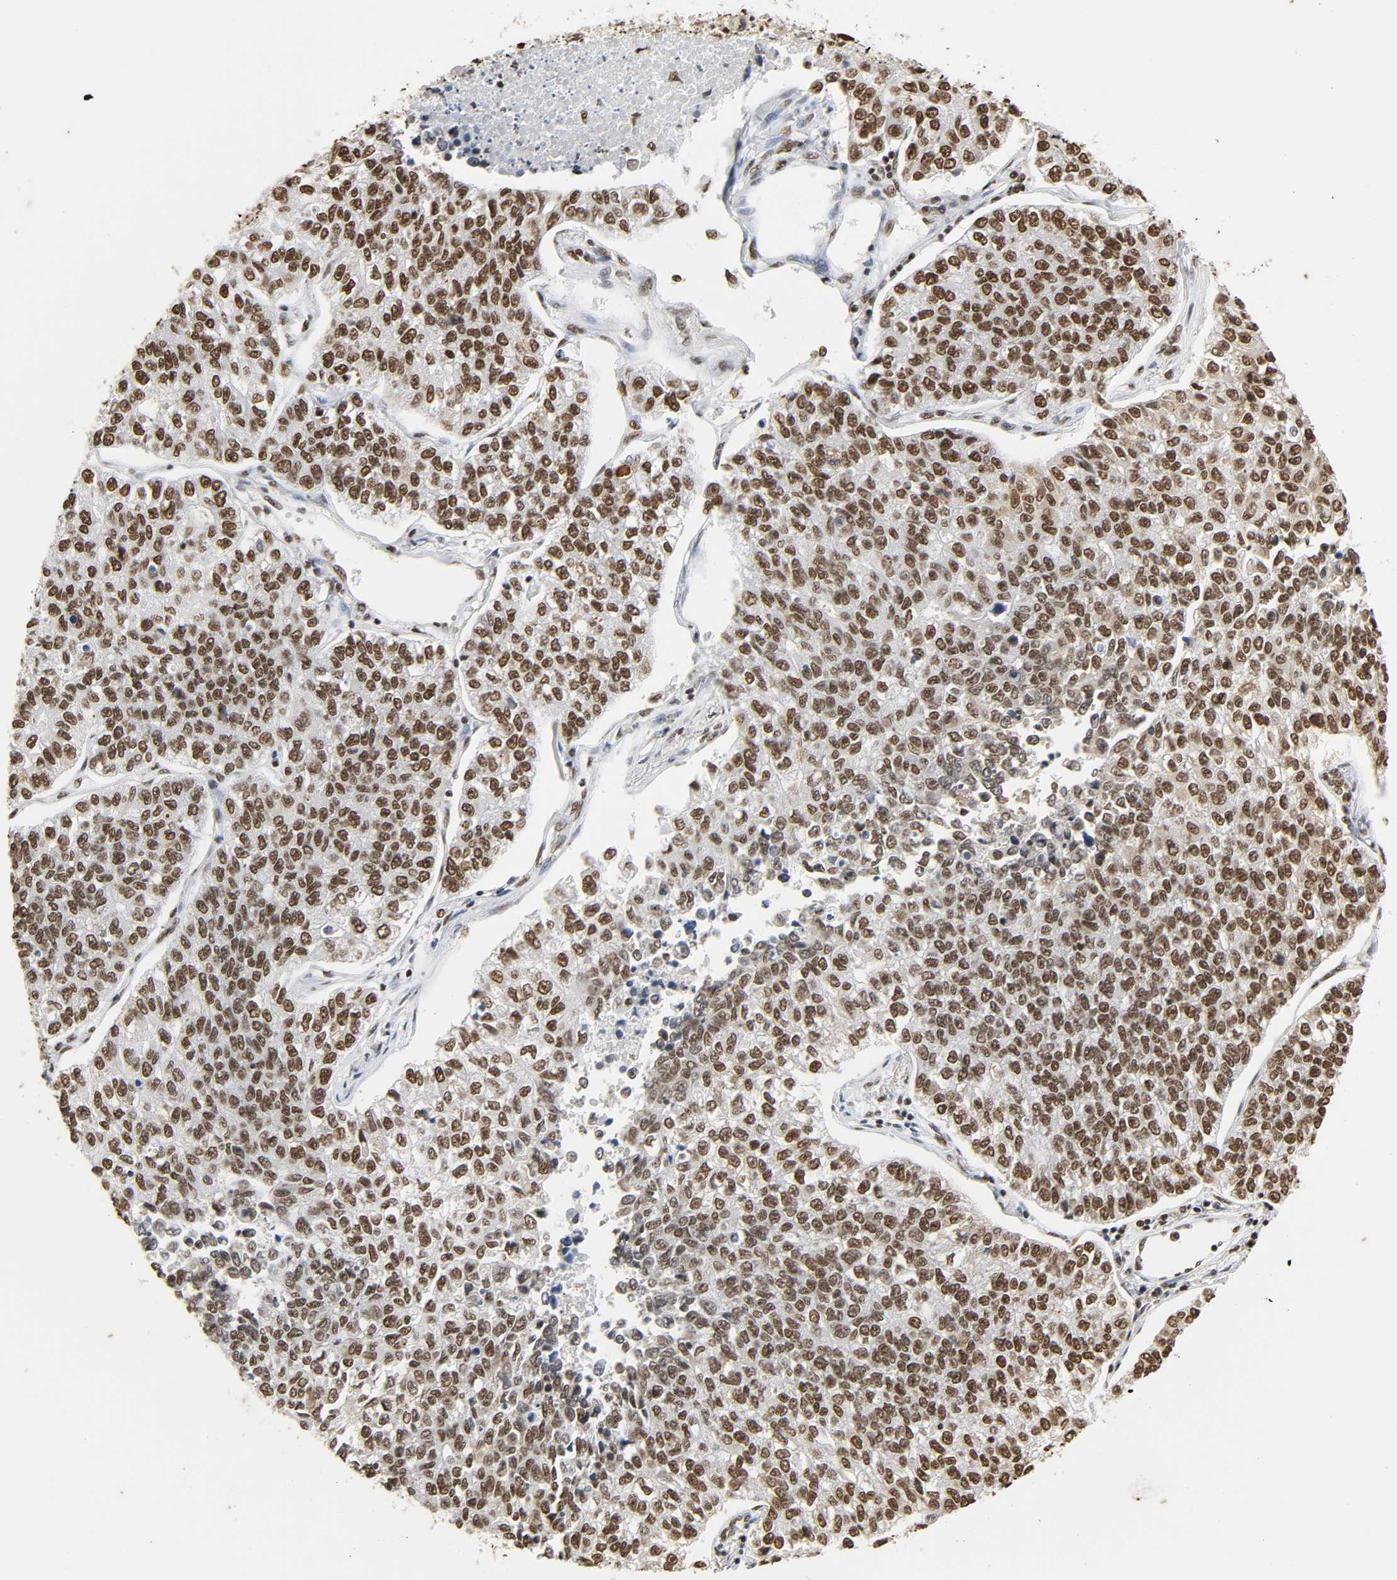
{"staining": {"intensity": "moderate", "quantity": ">75%", "location": "nuclear"}, "tissue": "lung cancer", "cell_type": "Tumor cells", "image_type": "cancer", "snomed": [{"axis": "morphology", "description": "Adenocarcinoma, NOS"}, {"axis": "topography", "description": "Lung"}], "caption": "An IHC micrograph of neoplastic tissue is shown. Protein staining in brown highlights moderate nuclear positivity in lung adenocarcinoma within tumor cells.", "gene": "HNRNPC", "patient": {"sex": "male", "age": 49}}